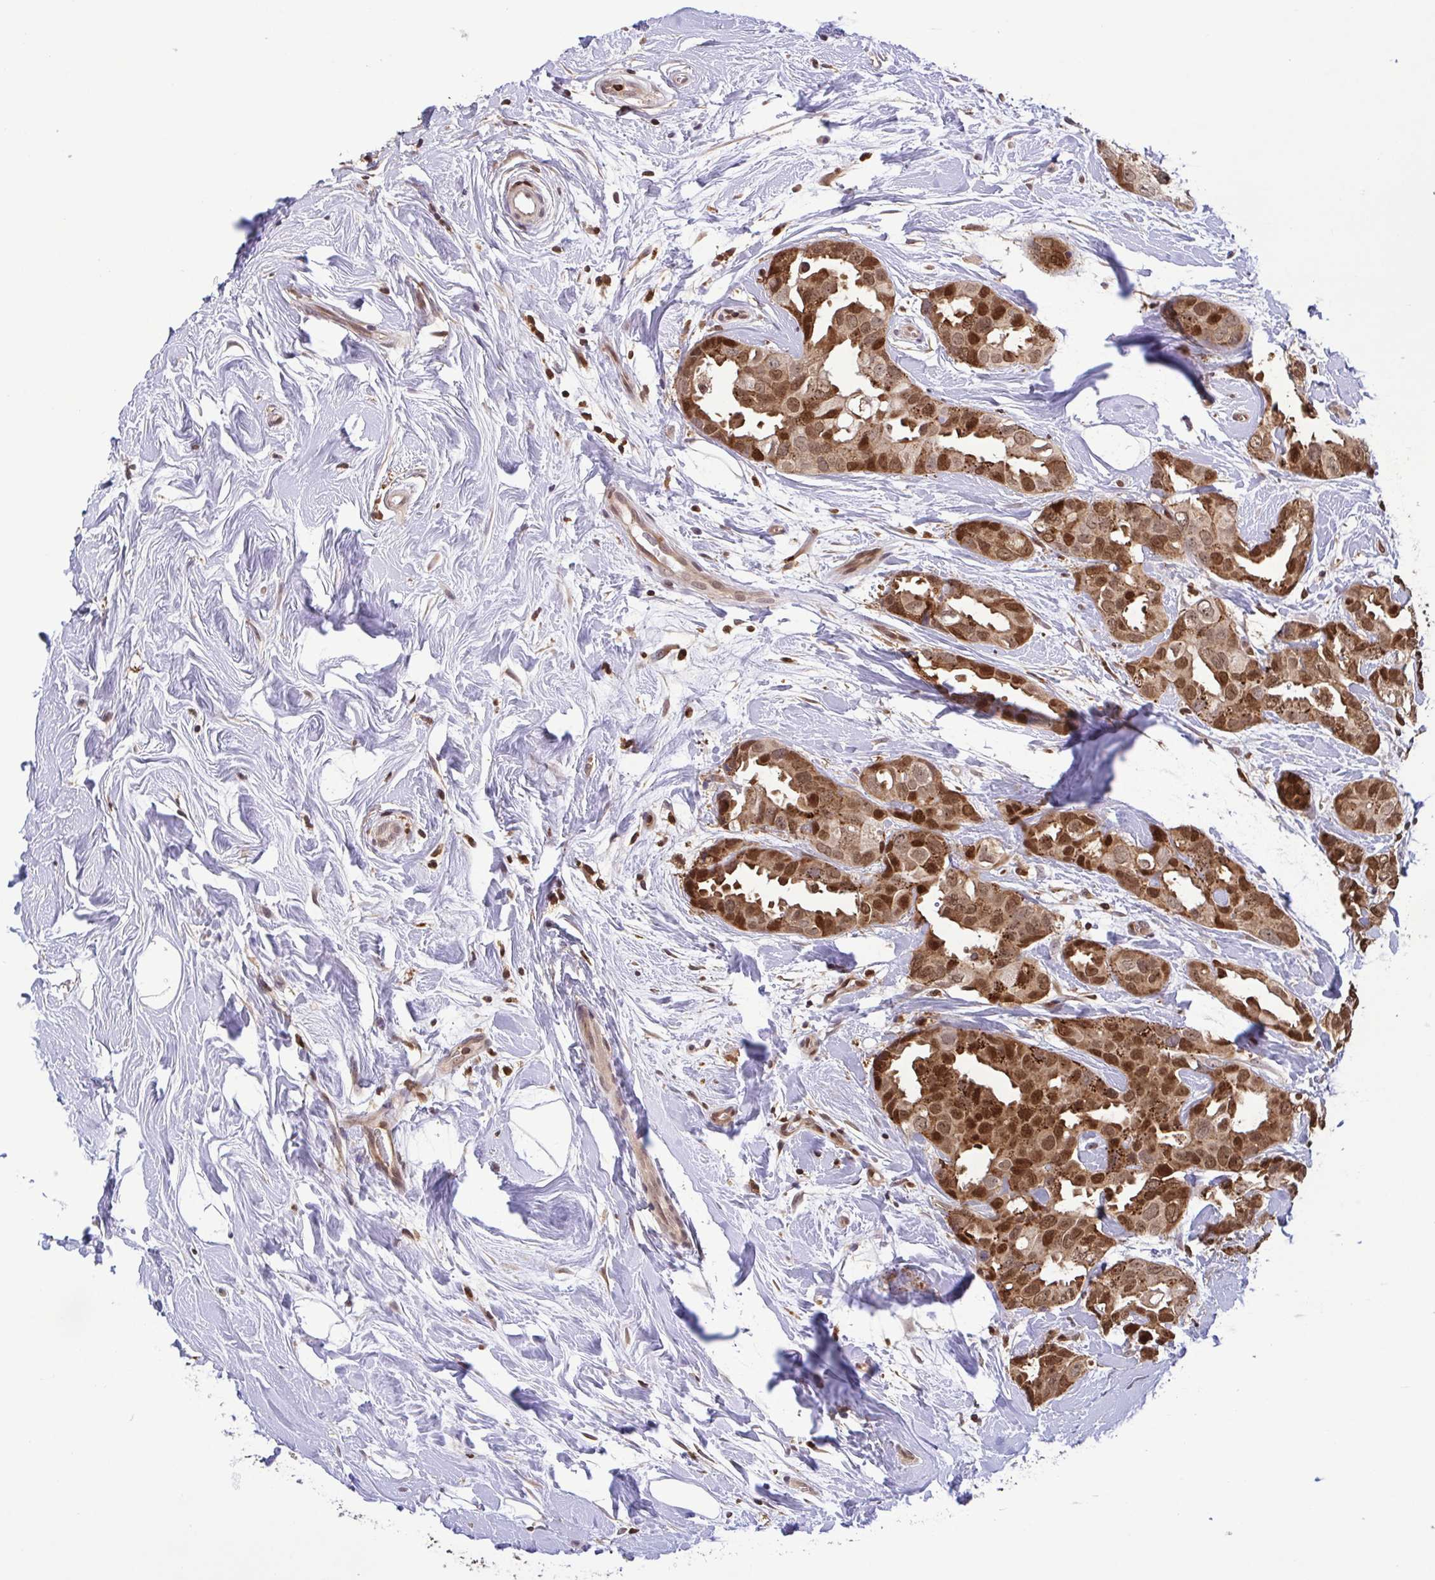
{"staining": {"intensity": "strong", "quantity": ">75%", "location": "cytoplasmic/membranous,nuclear"}, "tissue": "breast cancer", "cell_type": "Tumor cells", "image_type": "cancer", "snomed": [{"axis": "morphology", "description": "Duct carcinoma"}, {"axis": "topography", "description": "Breast"}], "caption": "High-power microscopy captured an IHC histopathology image of breast infiltrating ductal carcinoma, revealing strong cytoplasmic/membranous and nuclear expression in about >75% of tumor cells.", "gene": "CHMP1B", "patient": {"sex": "female", "age": 45}}